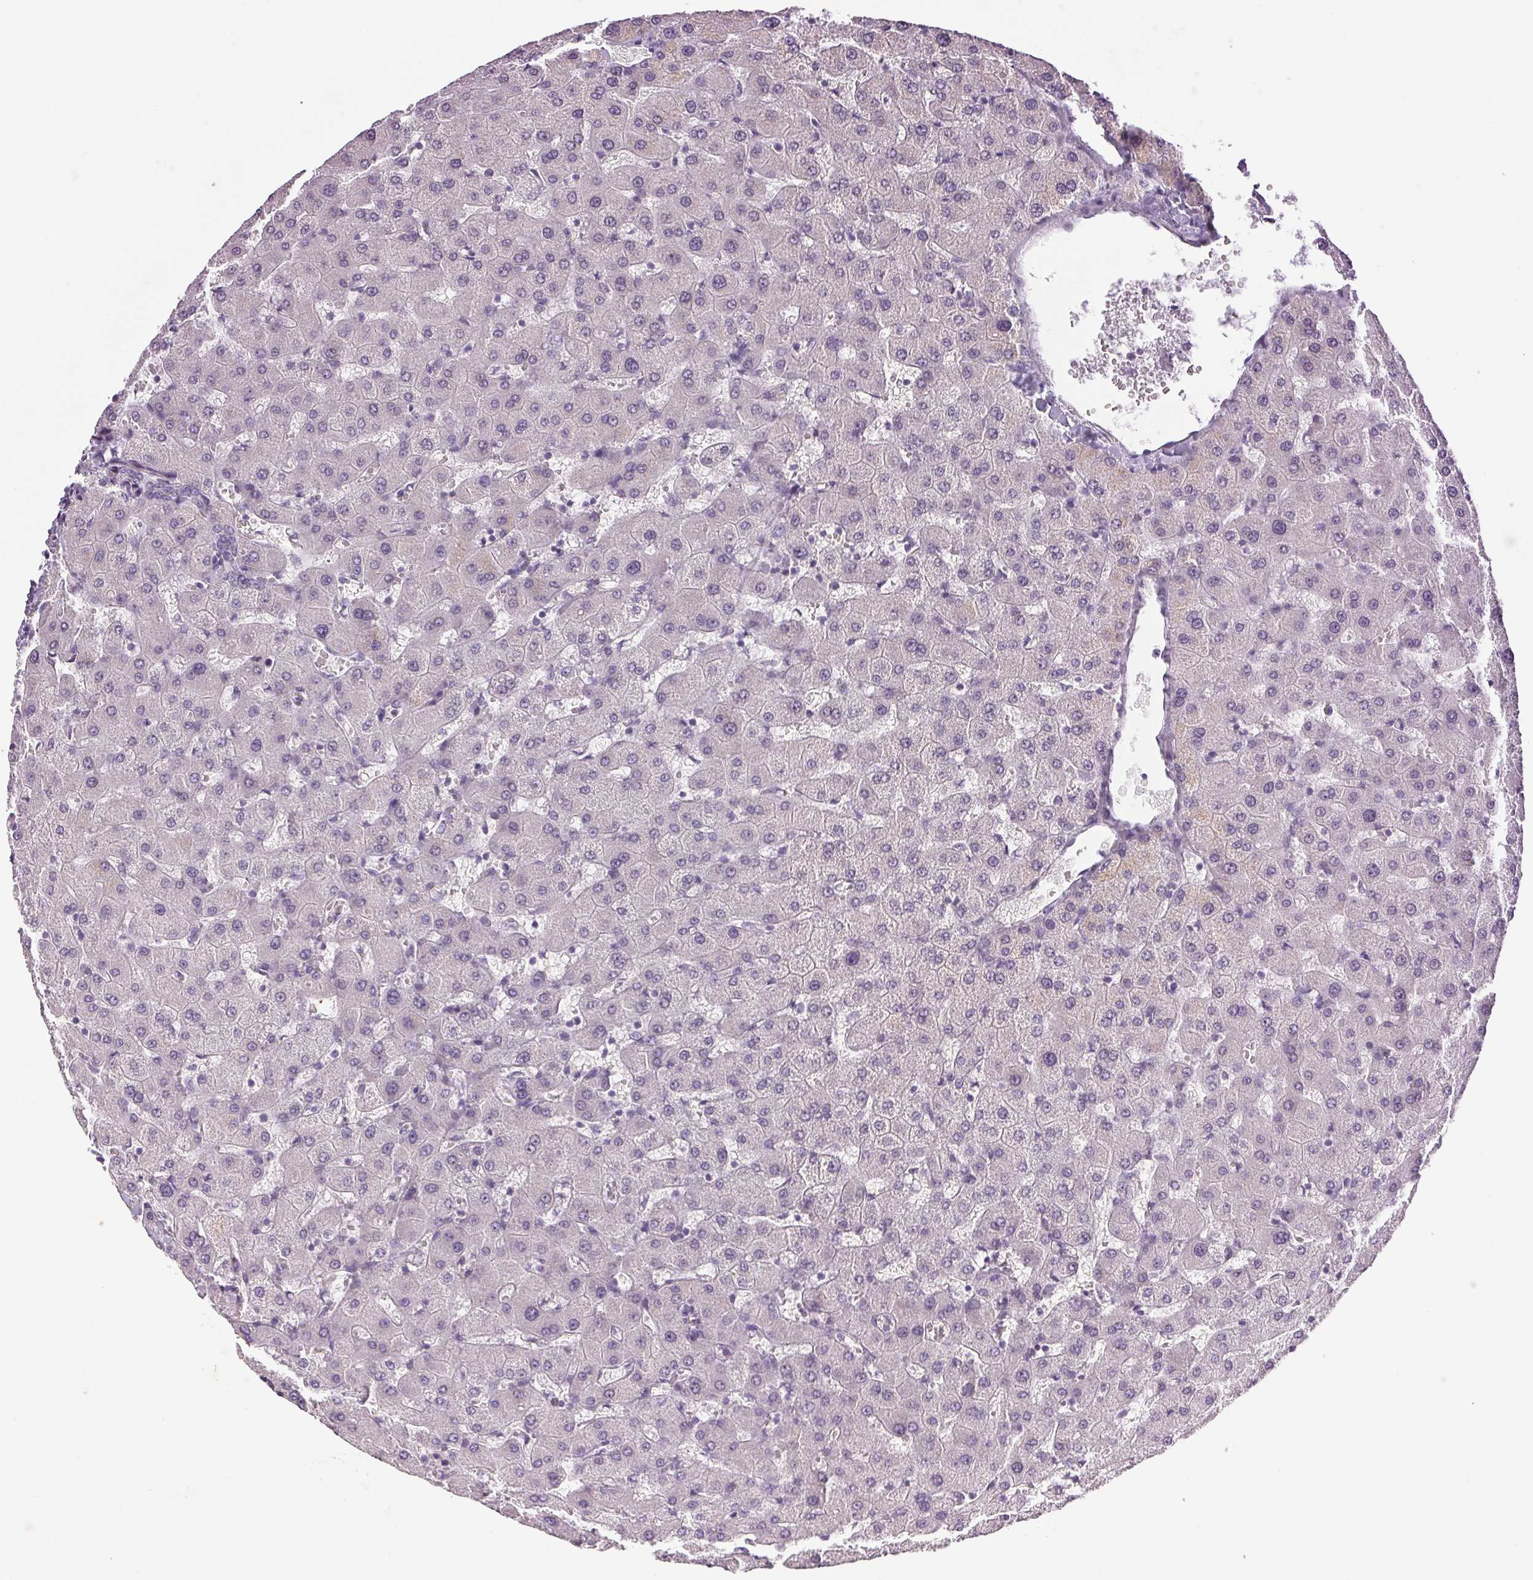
{"staining": {"intensity": "negative", "quantity": "none", "location": "none"}, "tissue": "liver", "cell_type": "Cholangiocytes", "image_type": "normal", "snomed": [{"axis": "morphology", "description": "Normal tissue, NOS"}, {"axis": "topography", "description": "Liver"}], "caption": "Protein analysis of normal liver displays no significant staining in cholangiocytes.", "gene": "PLCB1", "patient": {"sex": "female", "age": 63}}